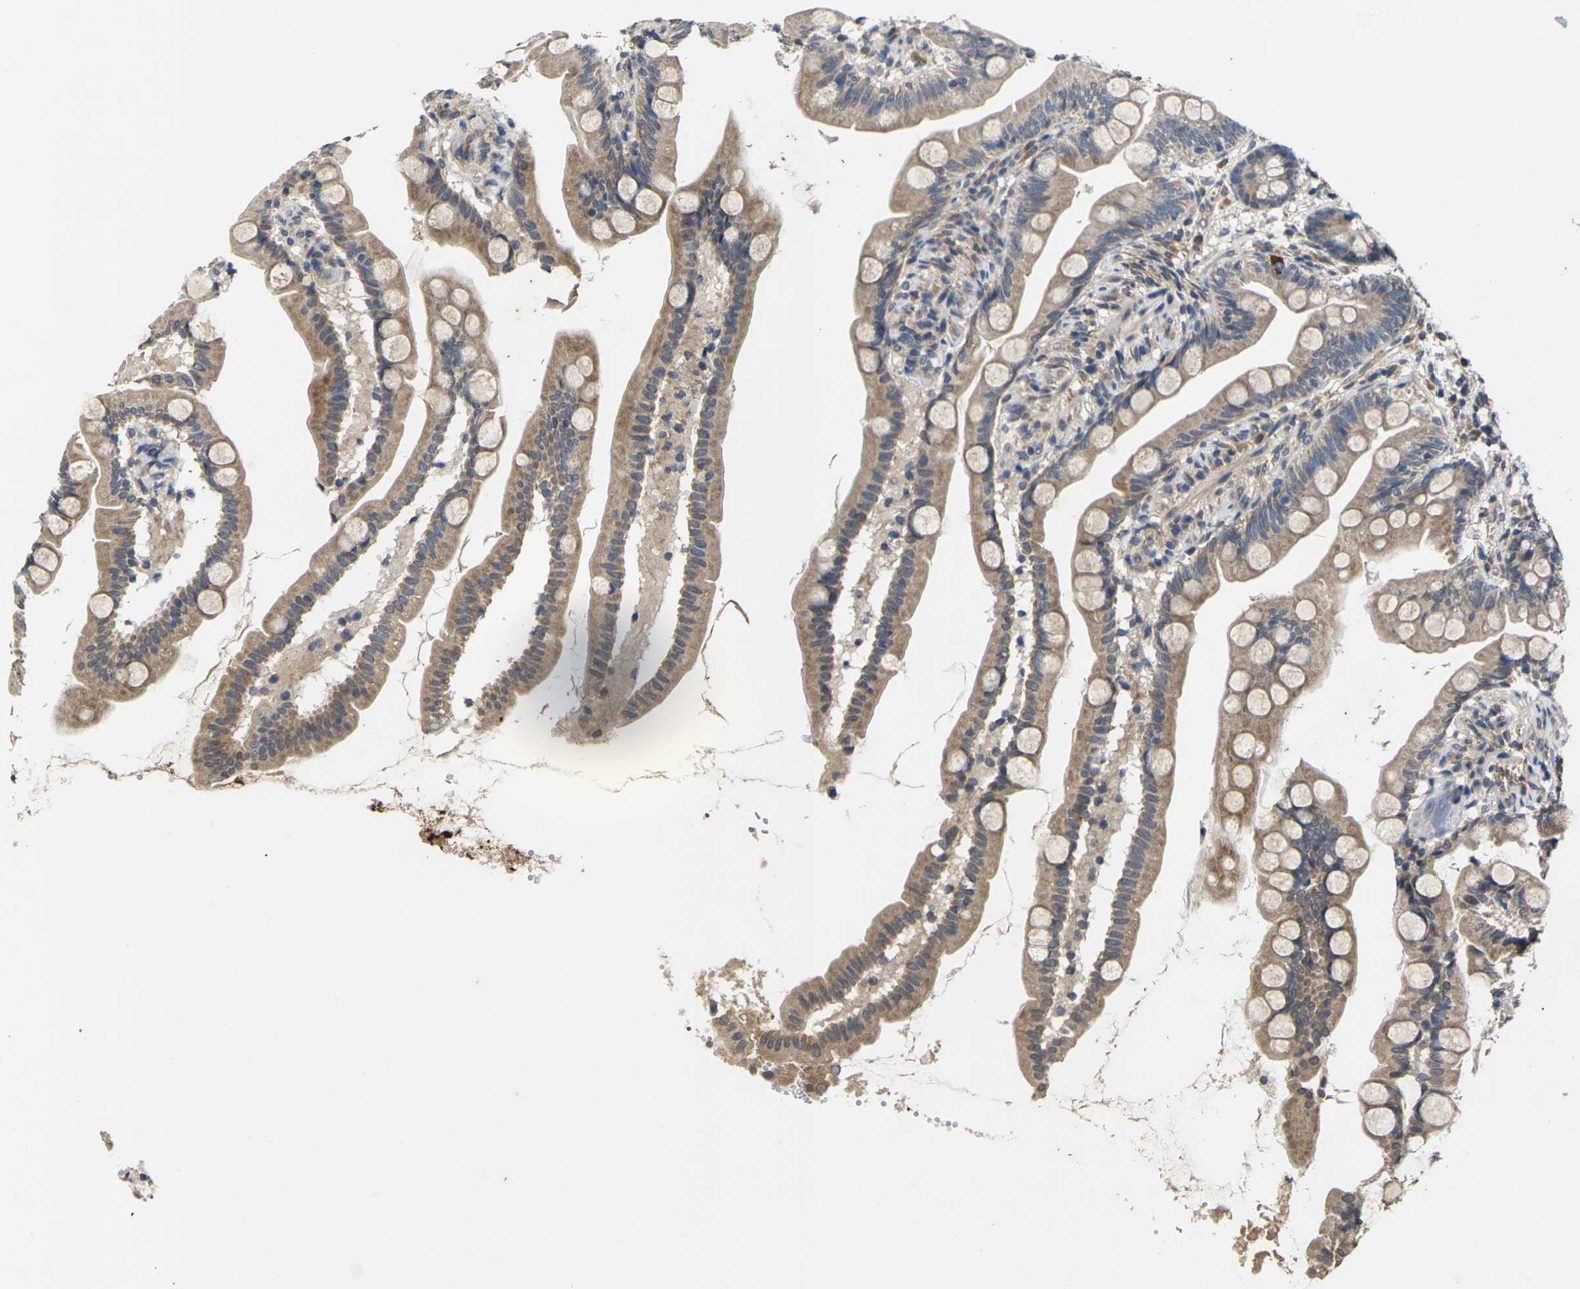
{"staining": {"intensity": "moderate", "quantity": ">75%", "location": "cytoplasmic/membranous"}, "tissue": "small intestine", "cell_type": "Glandular cells", "image_type": "normal", "snomed": [{"axis": "morphology", "description": "Normal tissue, NOS"}, {"axis": "topography", "description": "Small intestine"}], "caption": "Protein staining demonstrates moderate cytoplasmic/membranous positivity in about >75% of glandular cells in normal small intestine.", "gene": "DKK2", "patient": {"sex": "female", "age": 56}}